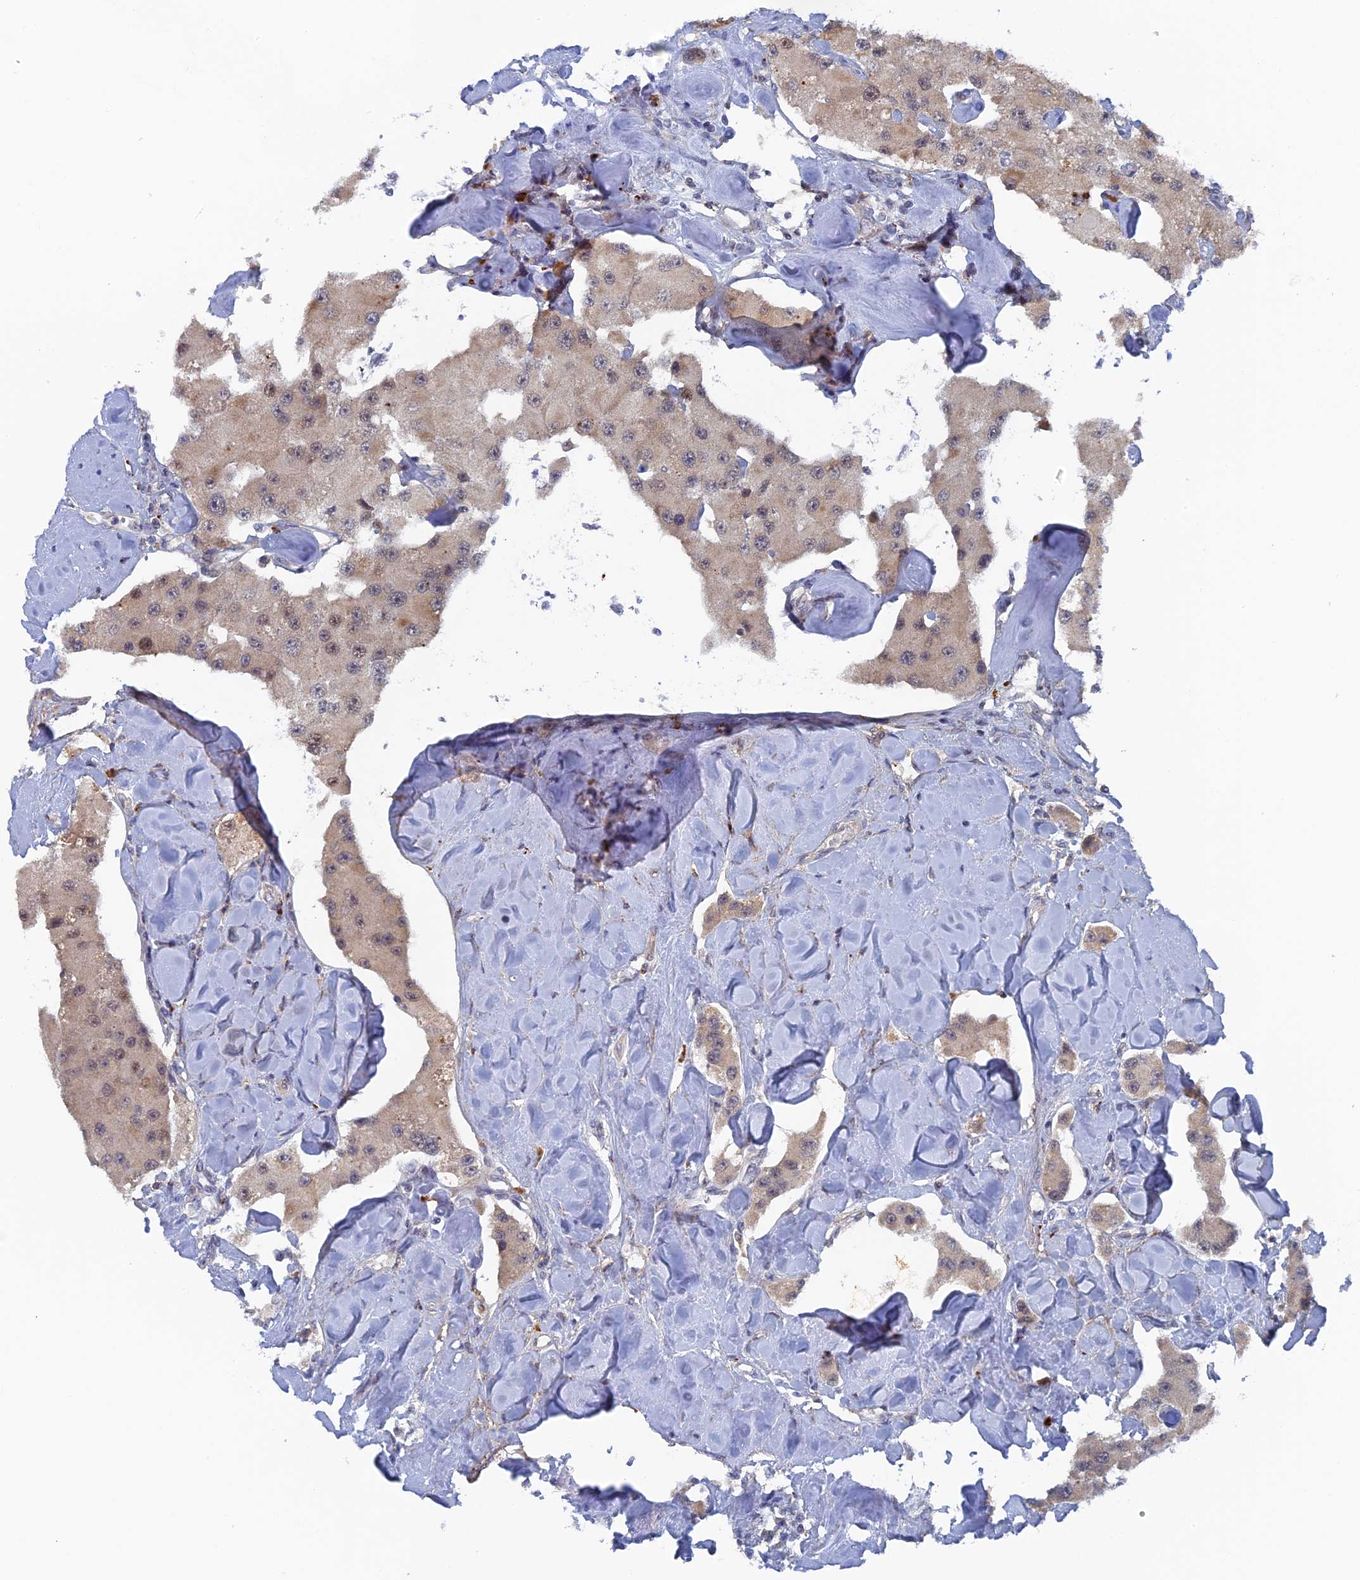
{"staining": {"intensity": "weak", "quantity": "25%-75%", "location": "cytoplasmic/membranous,nuclear"}, "tissue": "carcinoid", "cell_type": "Tumor cells", "image_type": "cancer", "snomed": [{"axis": "morphology", "description": "Carcinoid, malignant, NOS"}, {"axis": "topography", "description": "Pancreas"}], "caption": "This histopathology image displays carcinoid (malignant) stained with immunohistochemistry to label a protein in brown. The cytoplasmic/membranous and nuclear of tumor cells show weak positivity for the protein. Nuclei are counter-stained blue.", "gene": "MIGA2", "patient": {"sex": "male", "age": 41}}